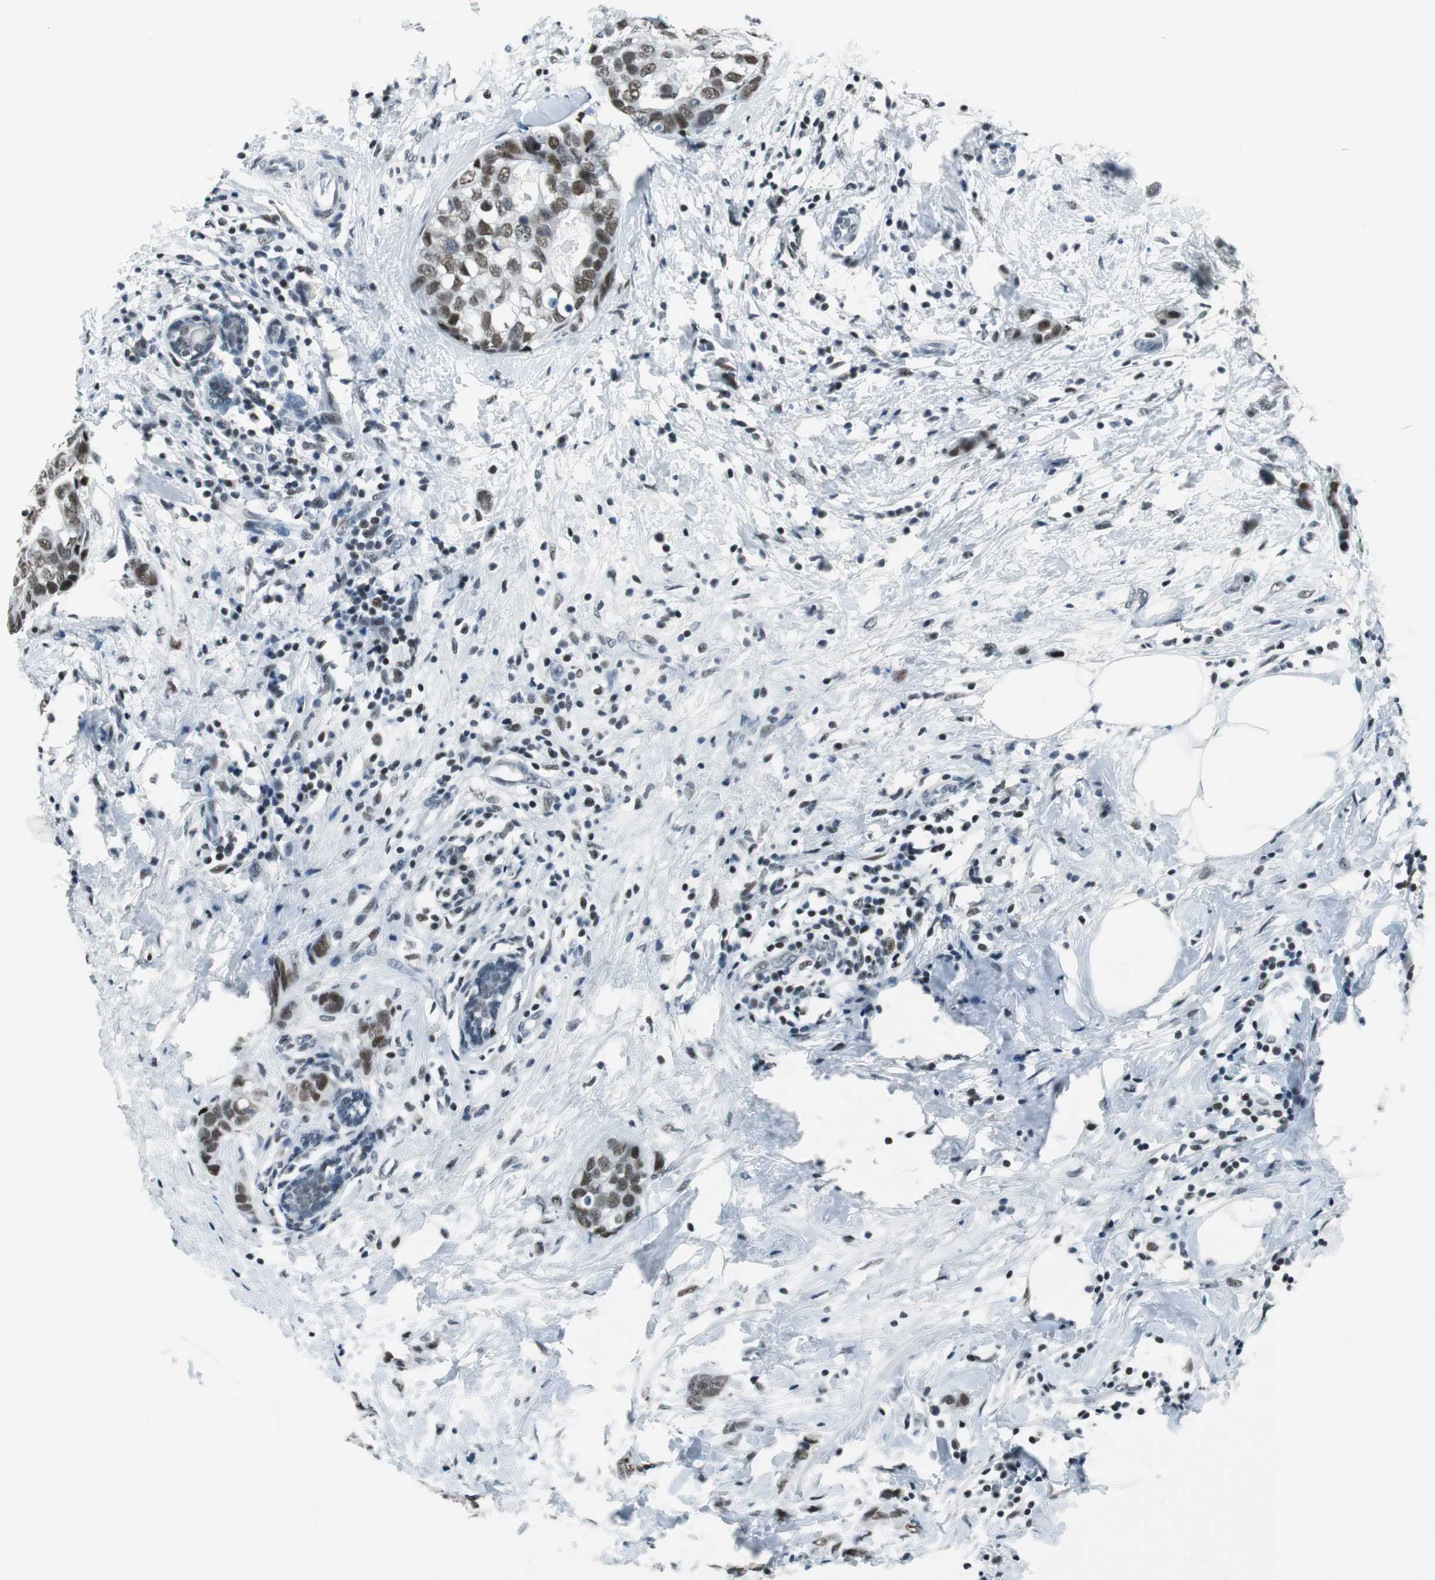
{"staining": {"intensity": "moderate", "quantity": ">75%", "location": "nuclear"}, "tissue": "breast cancer", "cell_type": "Tumor cells", "image_type": "cancer", "snomed": [{"axis": "morphology", "description": "Normal tissue, NOS"}, {"axis": "morphology", "description": "Duct carcinoma"}, {"axis": "topography", "description": "Breast"}], "caption": "Tumor cells display medium levels of moderate nuclear expression in about >75% of cells in human breast cancer (infiltrating ductal carcinoma).", "gene": "HDAC3", "patient": {"sex": "female", "age": 50}}